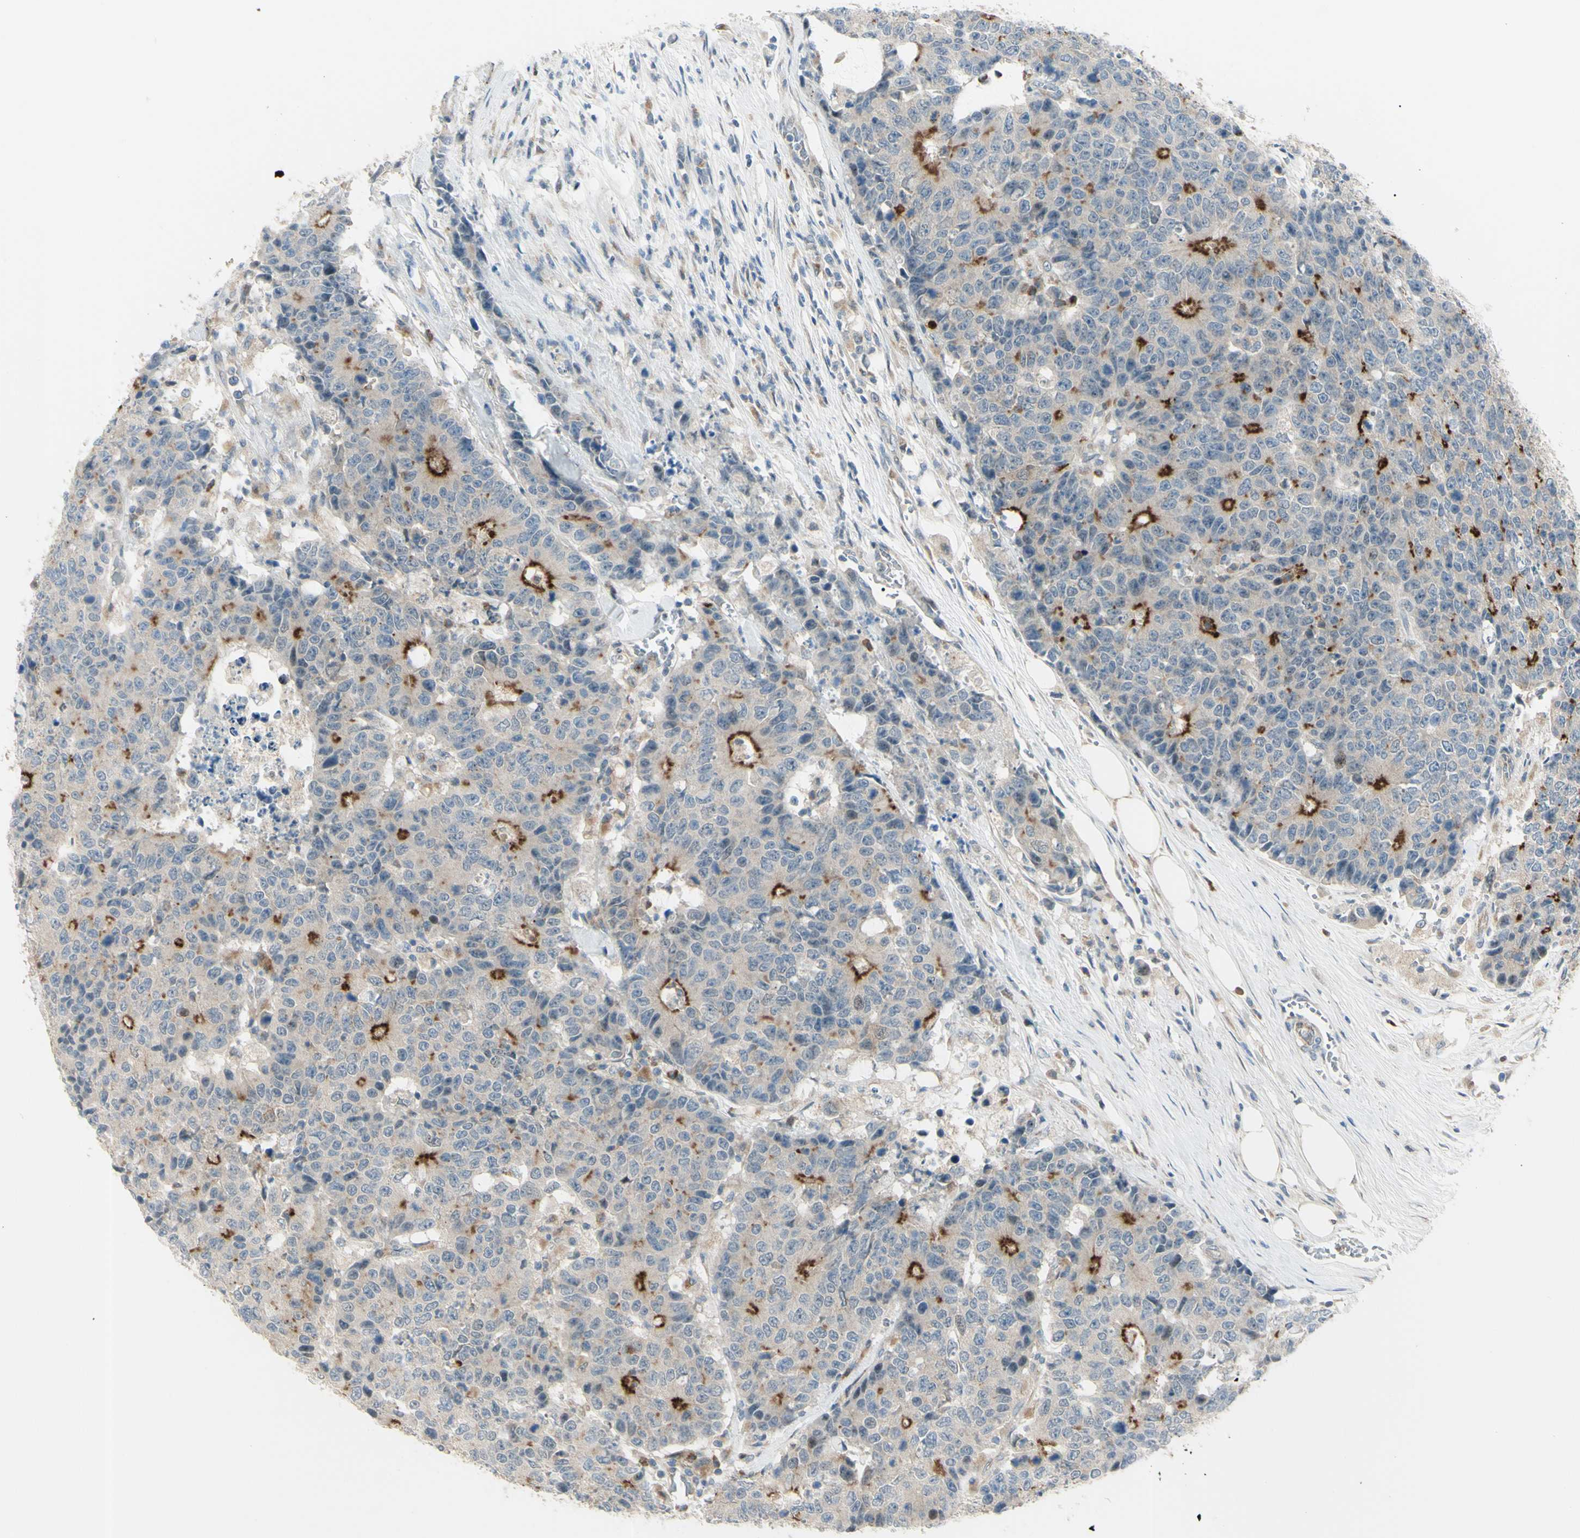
{"staining": {"intensity": "moderate", "quantity": "<25%", "location": "cytoplasmic/membranous"}, "tissue": "colorectal cancer", "cell_type": "Tumor cells", "image_type": "cancer", "snomed": [{"axis": "morphology", "description": "Adenocarcinoma, NOS"}, {"axis": "topography", "description": "Colon"}], "caption": "Colorectal cancer tissue shows moderate cytoplasmic/membranous positivity in approximately <25% of tumor cells Nuclei are stained in blue.", "gene": "LMTK2", "patient": {"sex": "female", "age": 86}}